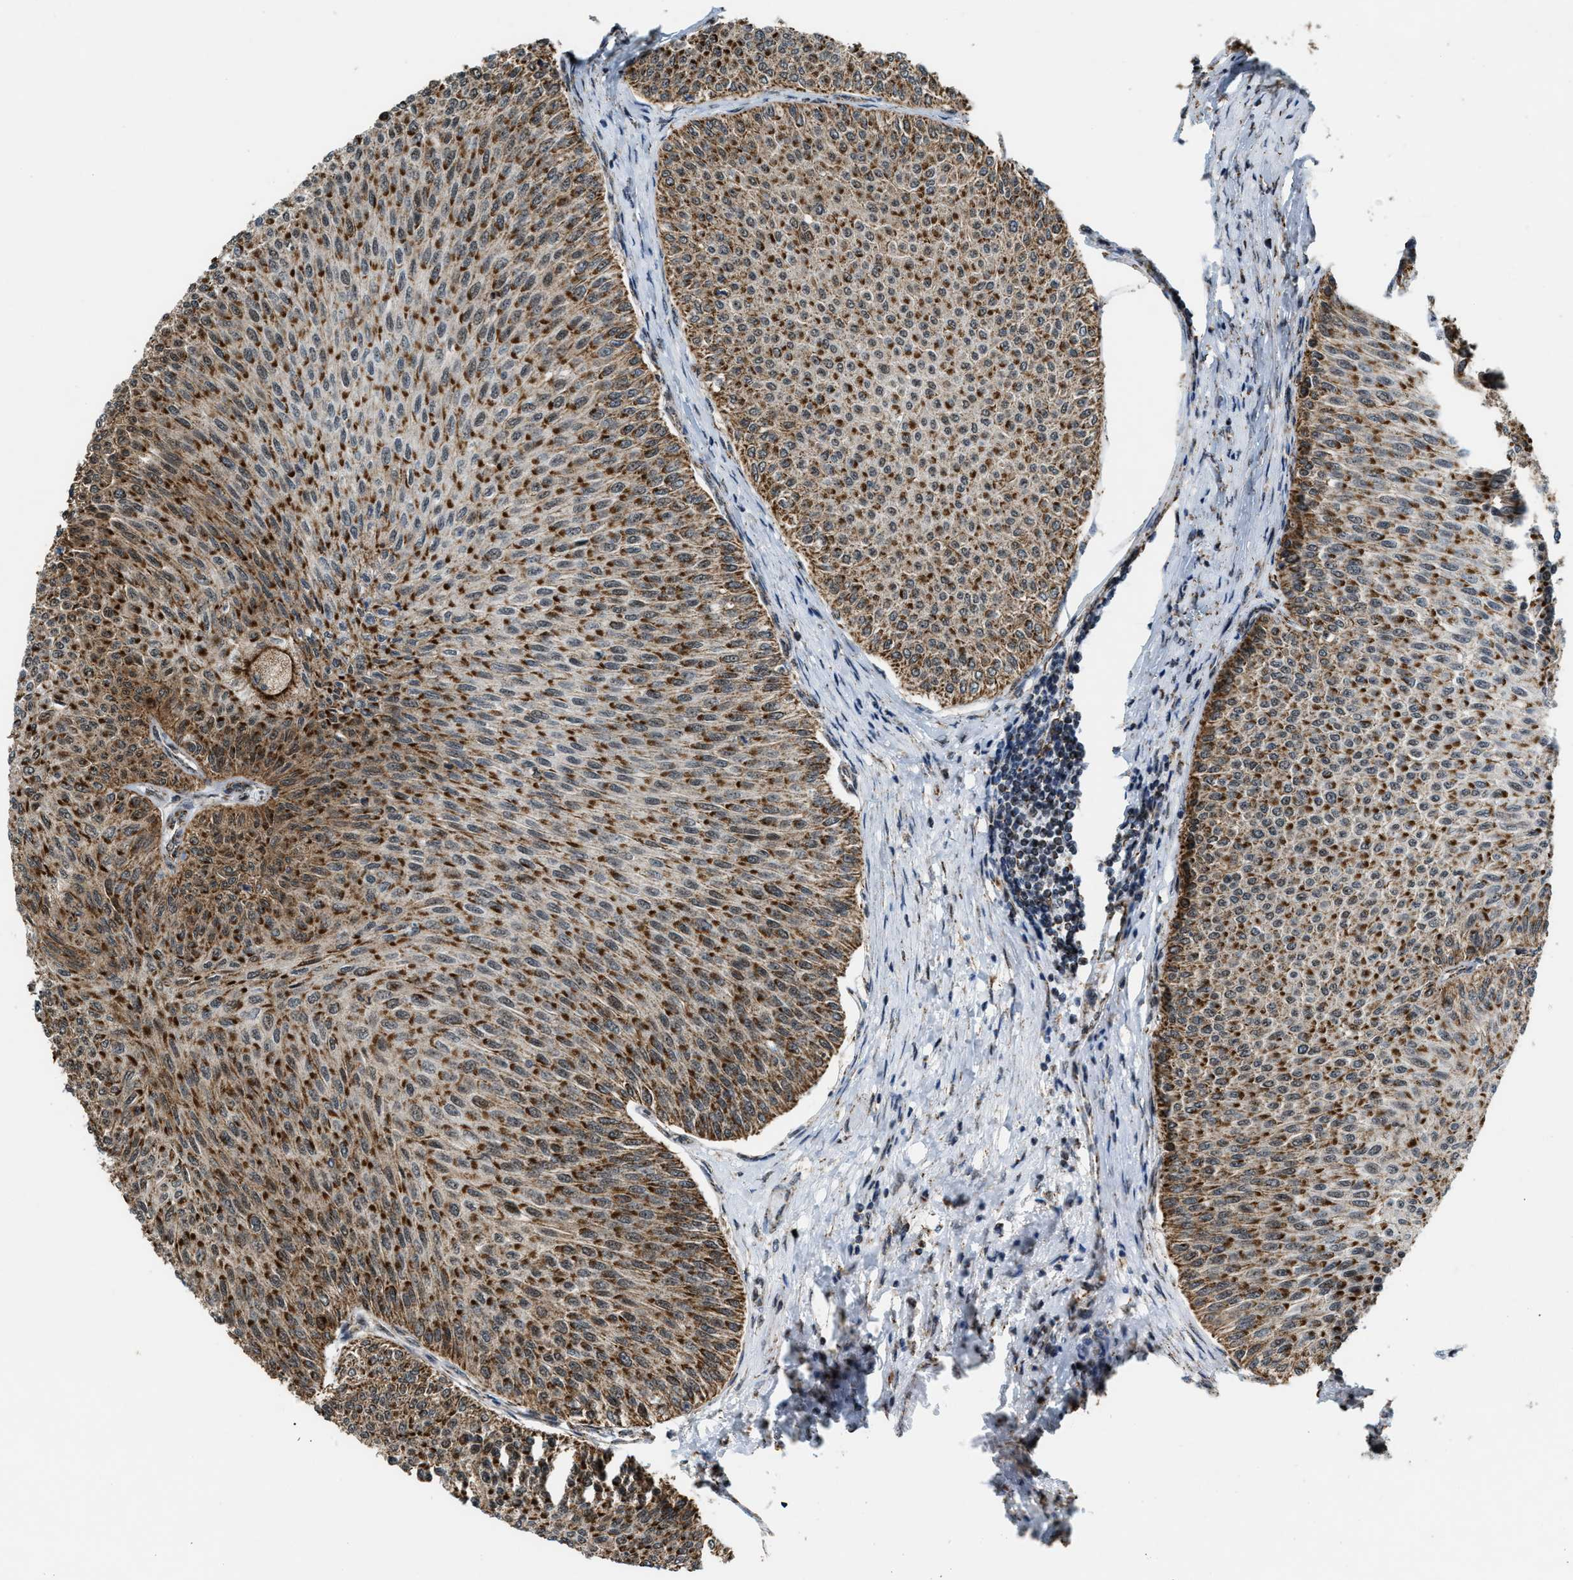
{"staining": {"intensity": "strong", "quantity": ">75%", "location": "cytoplasmic/membranous"}, "tissue": "urothelial cancer", "cell_type": "Tumor cells", "image_type": "cancer", "snomed": [{"axis": "morphology", "description": "Urothelial carcinoma, Low grade"}, {"axis": "topography", "description": "Urinary bladder"}], "caption": "Immunohistochemical staining of urothelial cancer reveals high levels of strong cytoplasmic/membranous protein staining in approximately >75% of tumor cells.", "gene": "HIBADH", "patient": {"sex": "male", "age": 78}}